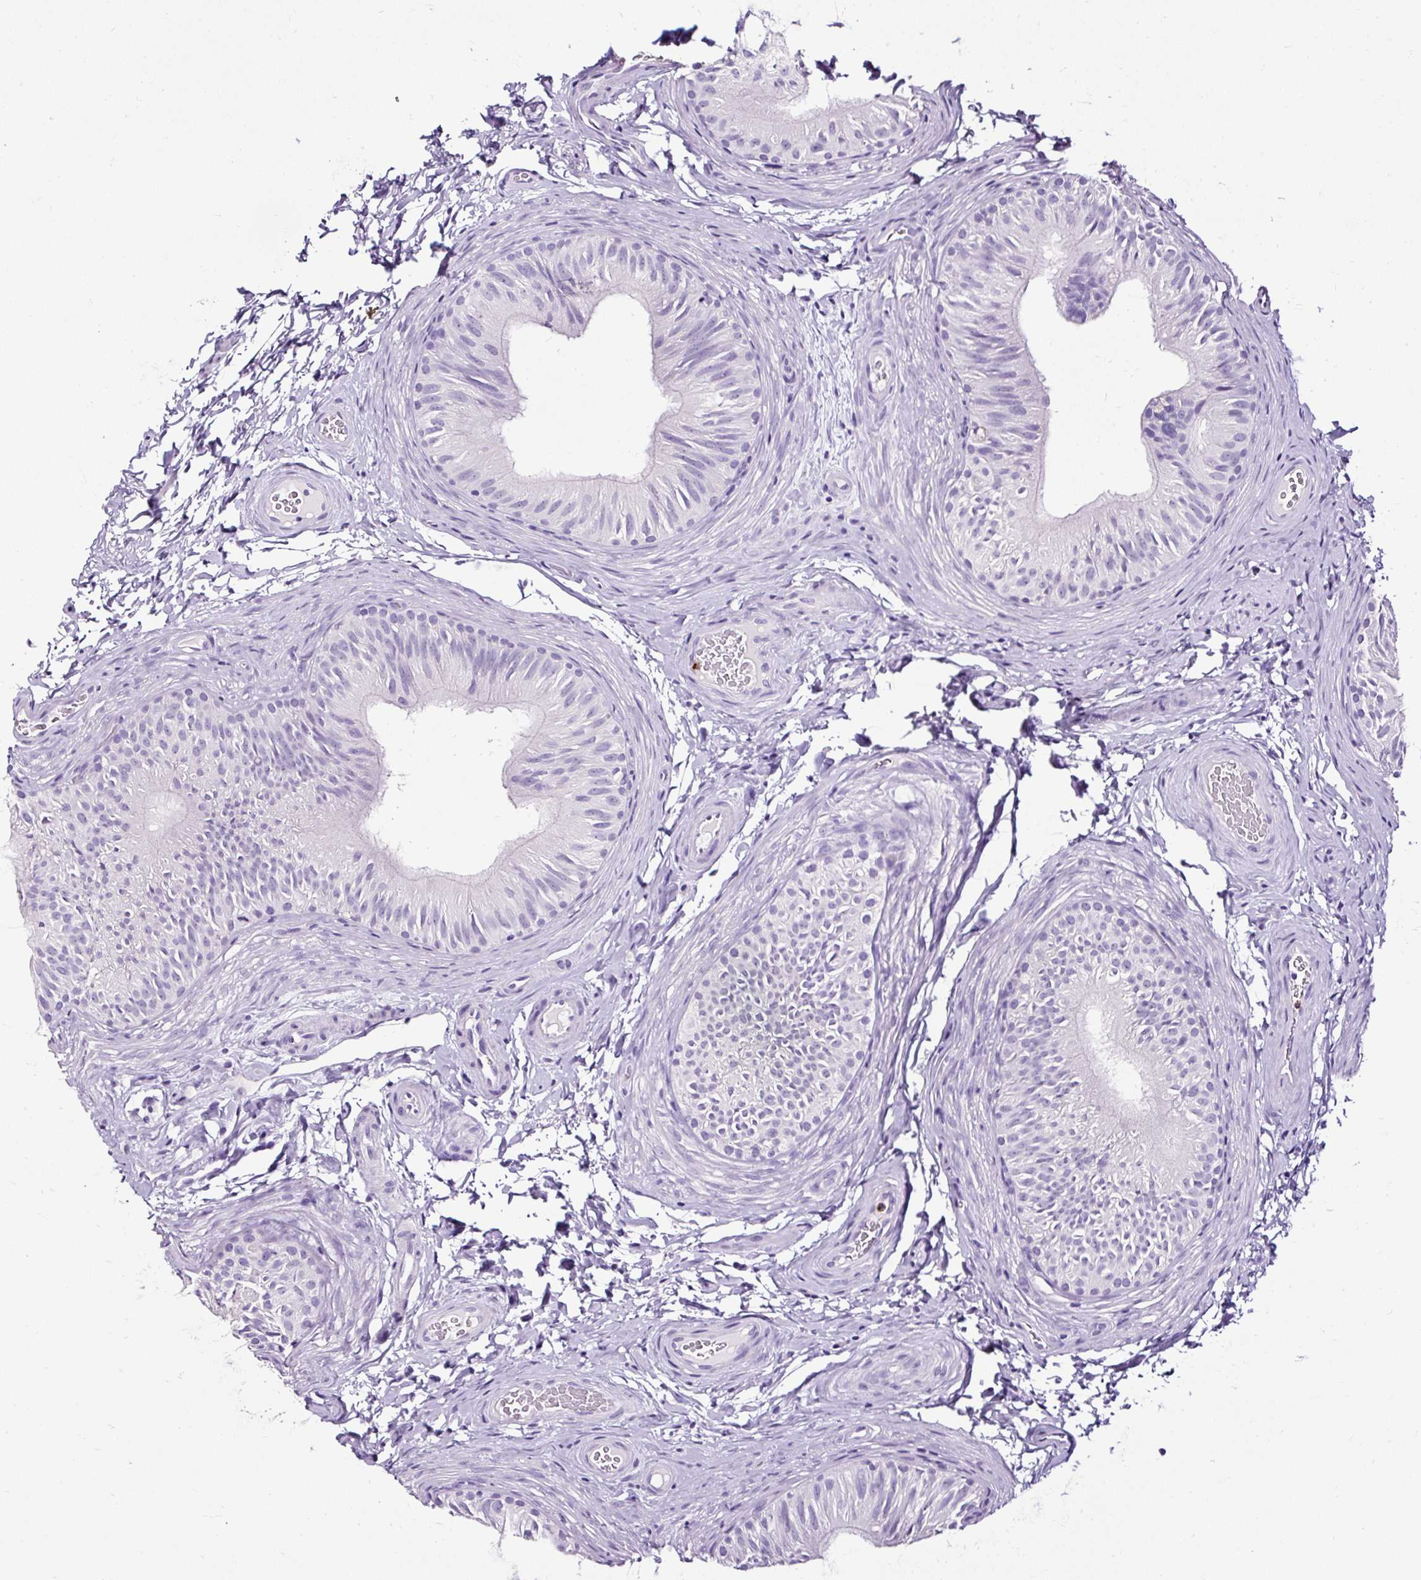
{"staining": {"intensity": "negative", "quantity": "none", "location": "none"}, "tissue": "epididymis", "cell_type": "Glandular cells", "image_type": "normal", "snomed": [{"axis": "morphology", "description": "Normal tissue, NOS"}, {"axis": "topography", "description": "Epididymis"}], "caption": "Human epididymis stained for a protein using immunohistochemistry (IHC) displays no staining in glandular cells.", "gene": "SLC7A8", "patient": {"sex": "male", "age": 24}}